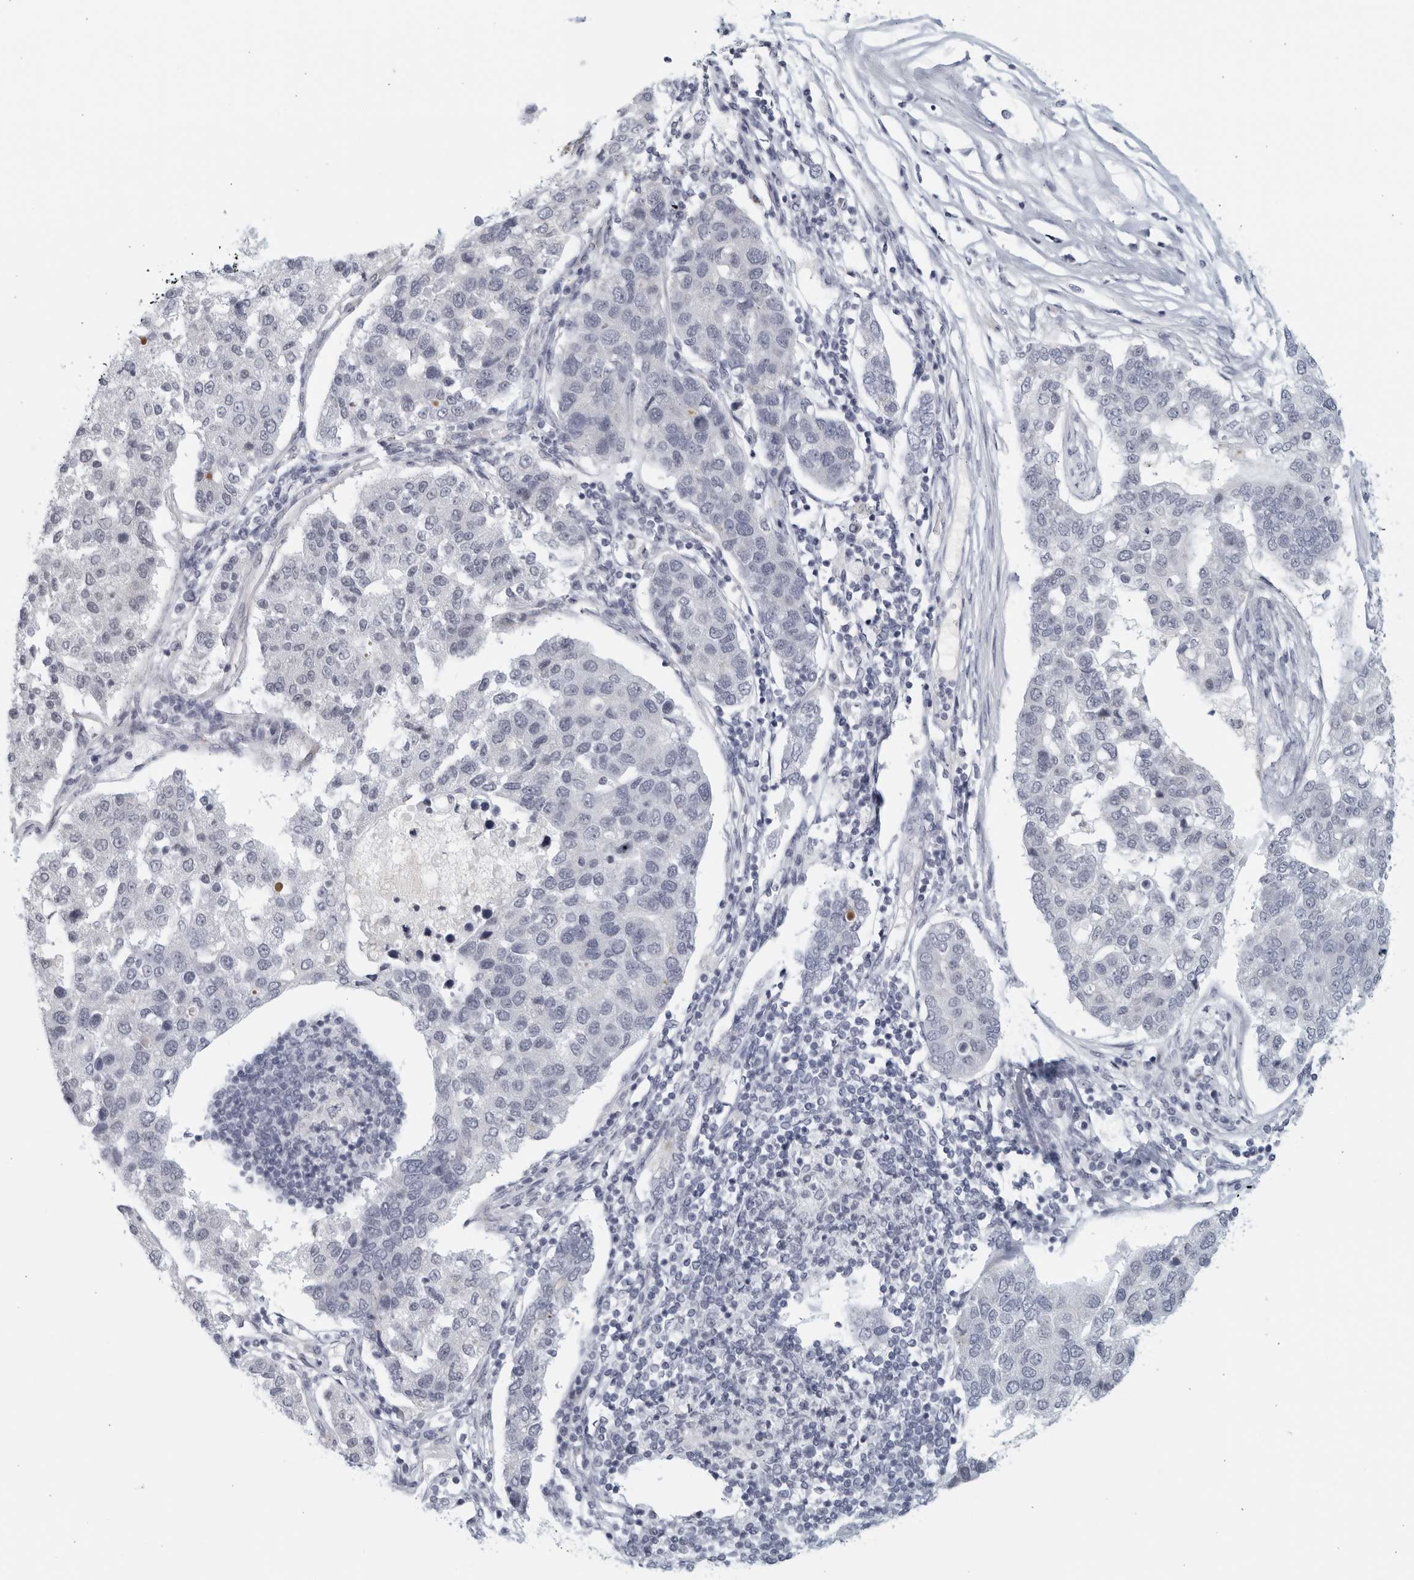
{"staining": {"intensity": "negative", "quantity": "none", "location": "none"}, "tissue": "pancreatic cancer", "cell_type": "Tumor cells", "image_type": "cancer", "snomed": [{"axis": "morphology", "description": "Adenocarcinoma, NOS"}, {"axis": "topography", "description": "Pancreas"}], "caption": "This is an immunohistochemistry (IHC) histopathology image of pancreatic cancer (adenocarcinoma). There is no staining in tumor cells.", "gene": "MATN1", "patient": {"sex": "female", "age": 61}}